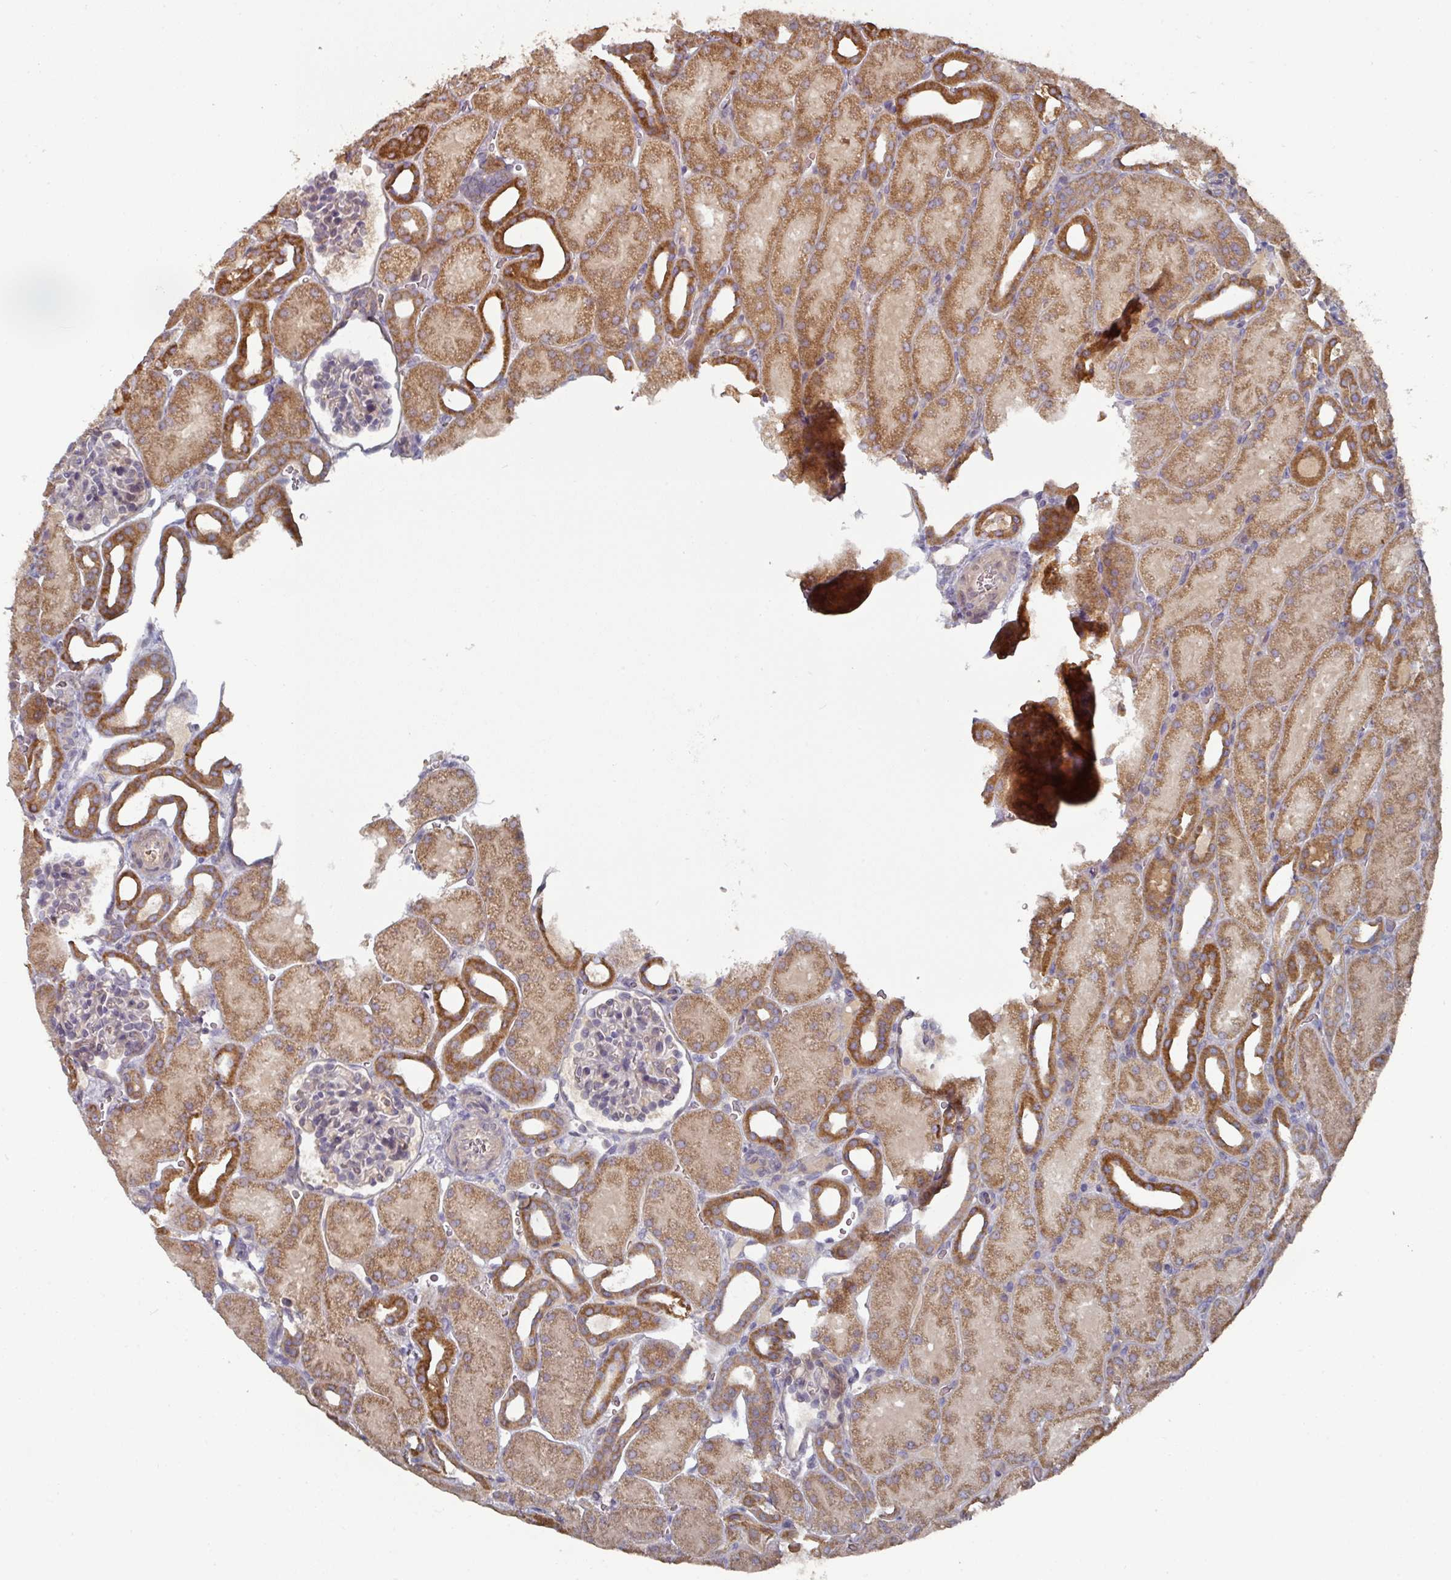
{"staining": {"intensity": "negative", "quantity": "none", "location": "none"}, "tissue": "kidney", "cell_type": "Cells in glomeruli", "image_type": "normal", "snomed": [{"axis": "morphology", "description": "Normal tissue, NOS"}, {"axis": "topography", "description": "Kidney"}], "caption": "This histopathology image is of normal kidney stained with immunohistochemistry to label a protein in brown with the nuclei are counter-stained blue. There is no positivity in cells in glomeruli. (DAB IHC visualized using brightfield microscopy, high magnification).", "gene": "DNAJC7", "patient": {"sex": "male", "age": 2}}